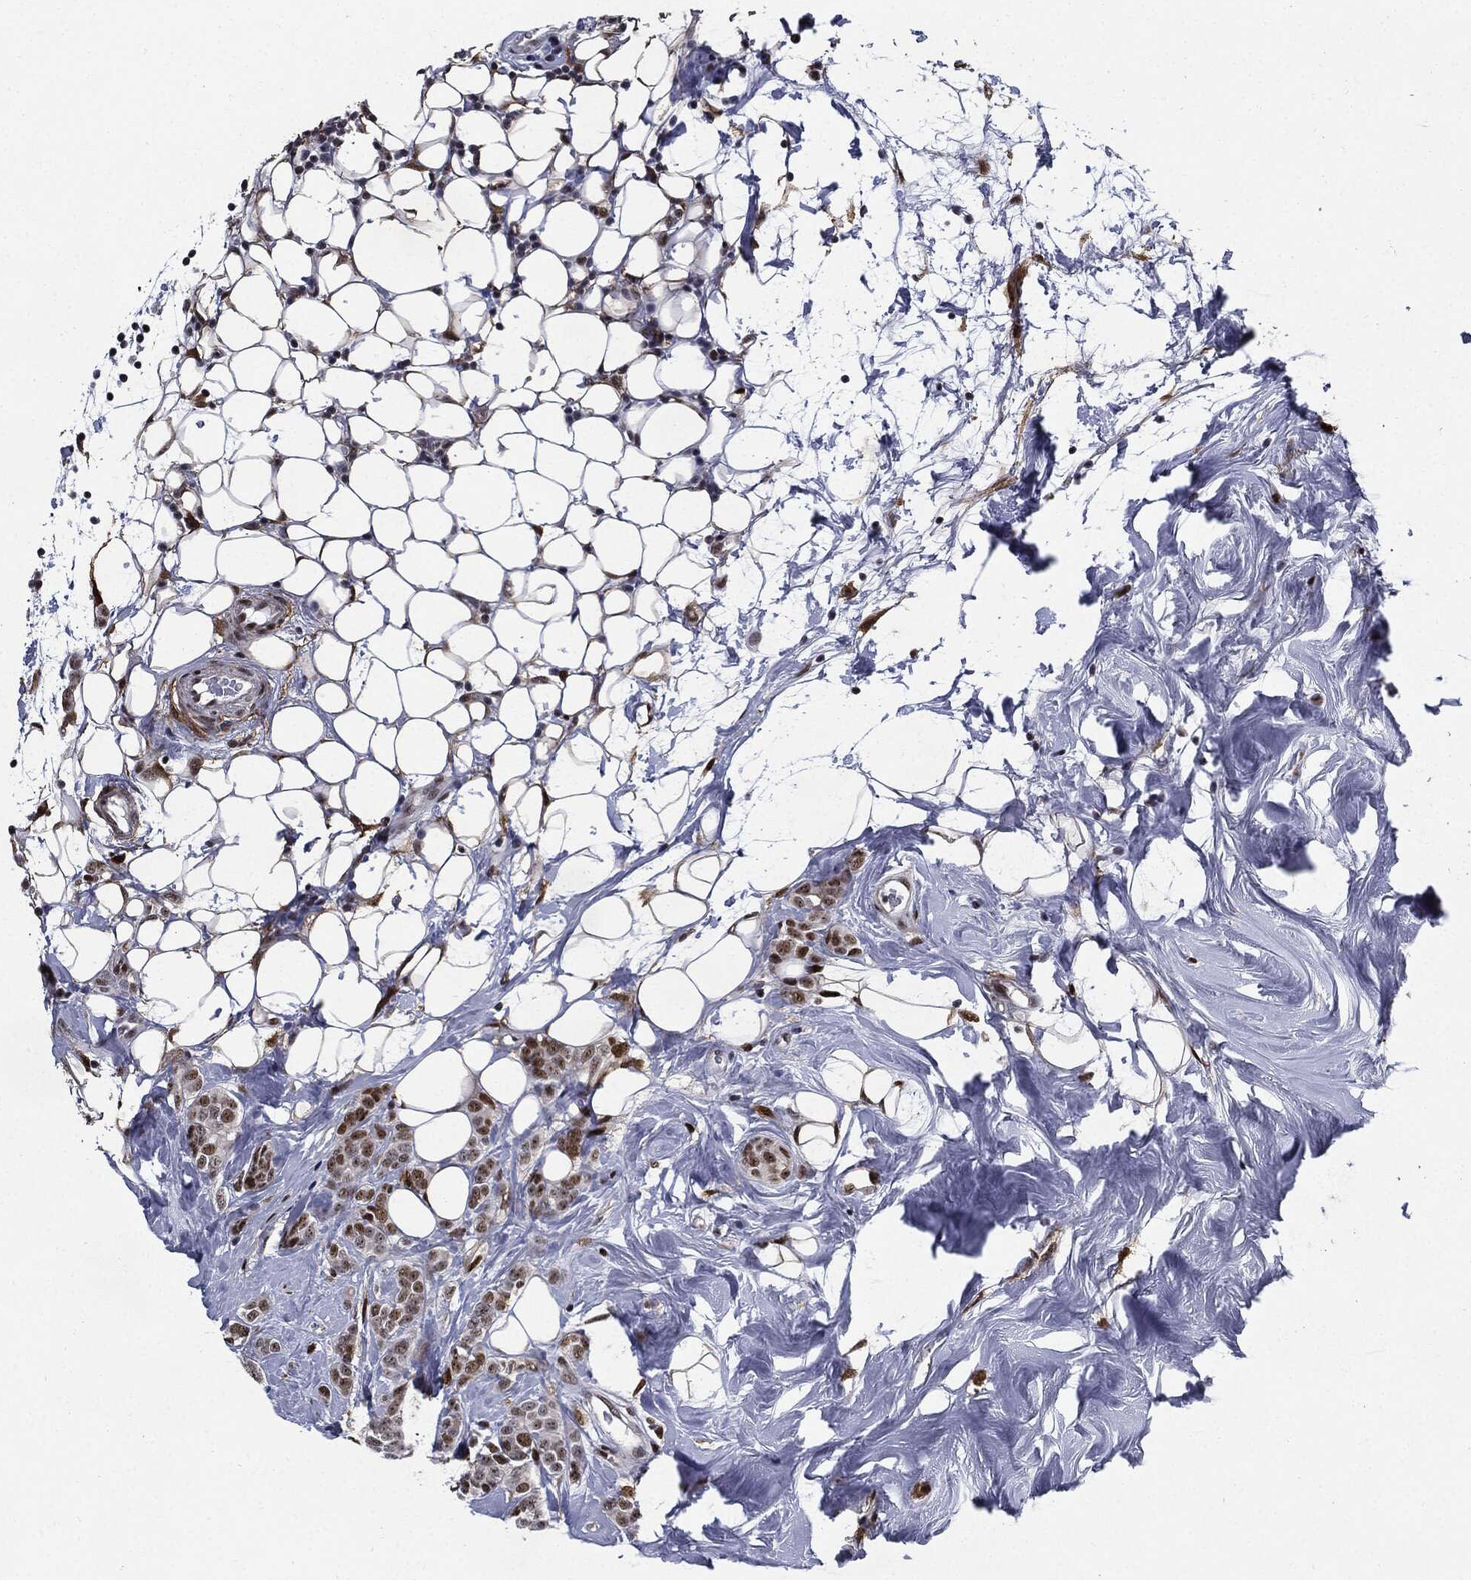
{"staining": {"intensity": "moderate", "quantity": "25%-75%", "location": "nuclear"}, "tissue": "breast cancer", "cell_type": "Tumor cells", "image_type": "cancer", "snomed": [{"axis": "morphology", "description": "Lobular carcinoma"}, {"axis": "topography", "description": "Breast"}], "caption": "Tumor cells display moderate nuclear expression in approximately 25%-75% of cells in breast lobular carcinoma.", "gene": "JUN", "patient": {"sex": "female", "age": 49}}